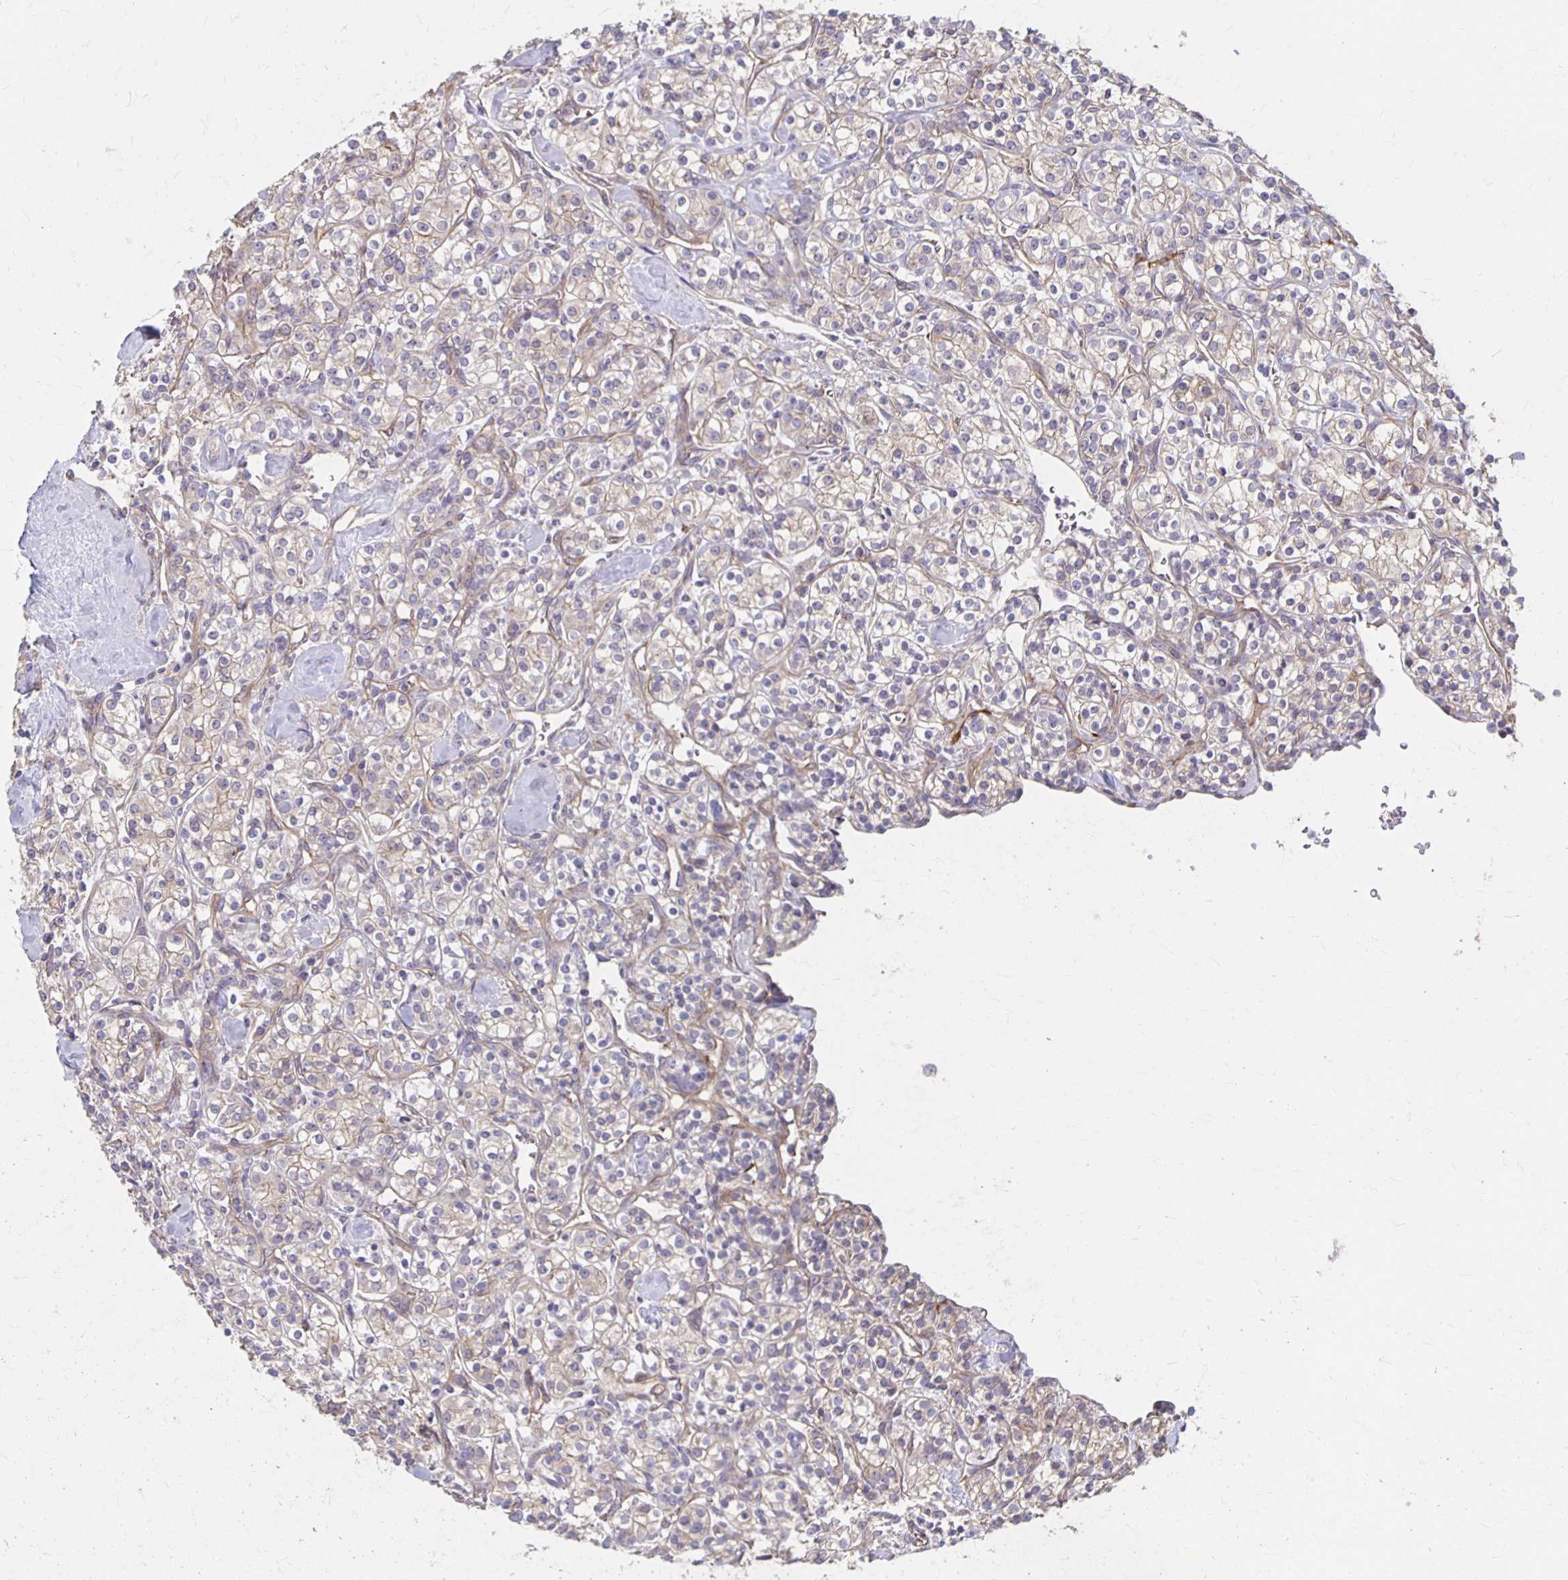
{"staining": {"intensity": "negative", "quantity": "none", "location": "none"}, "tissue": "renal cancer", "cell_type": "Tumor cells", "image_type": "cancer", "snomed": [{"axis": "morphology", "description": "Adenocarcinoma, NOS"}, {"axis": "topography", "description": "Kidney"}], "caption": "A photomicrograph of human renal cancer is negative for staining in tumor cells. (DAB immunohistochemistry visualized using brightfield microscopy, high magnification).", "gene": "PPP1R3E", "patient": {"sex": "male", "age": 77}}